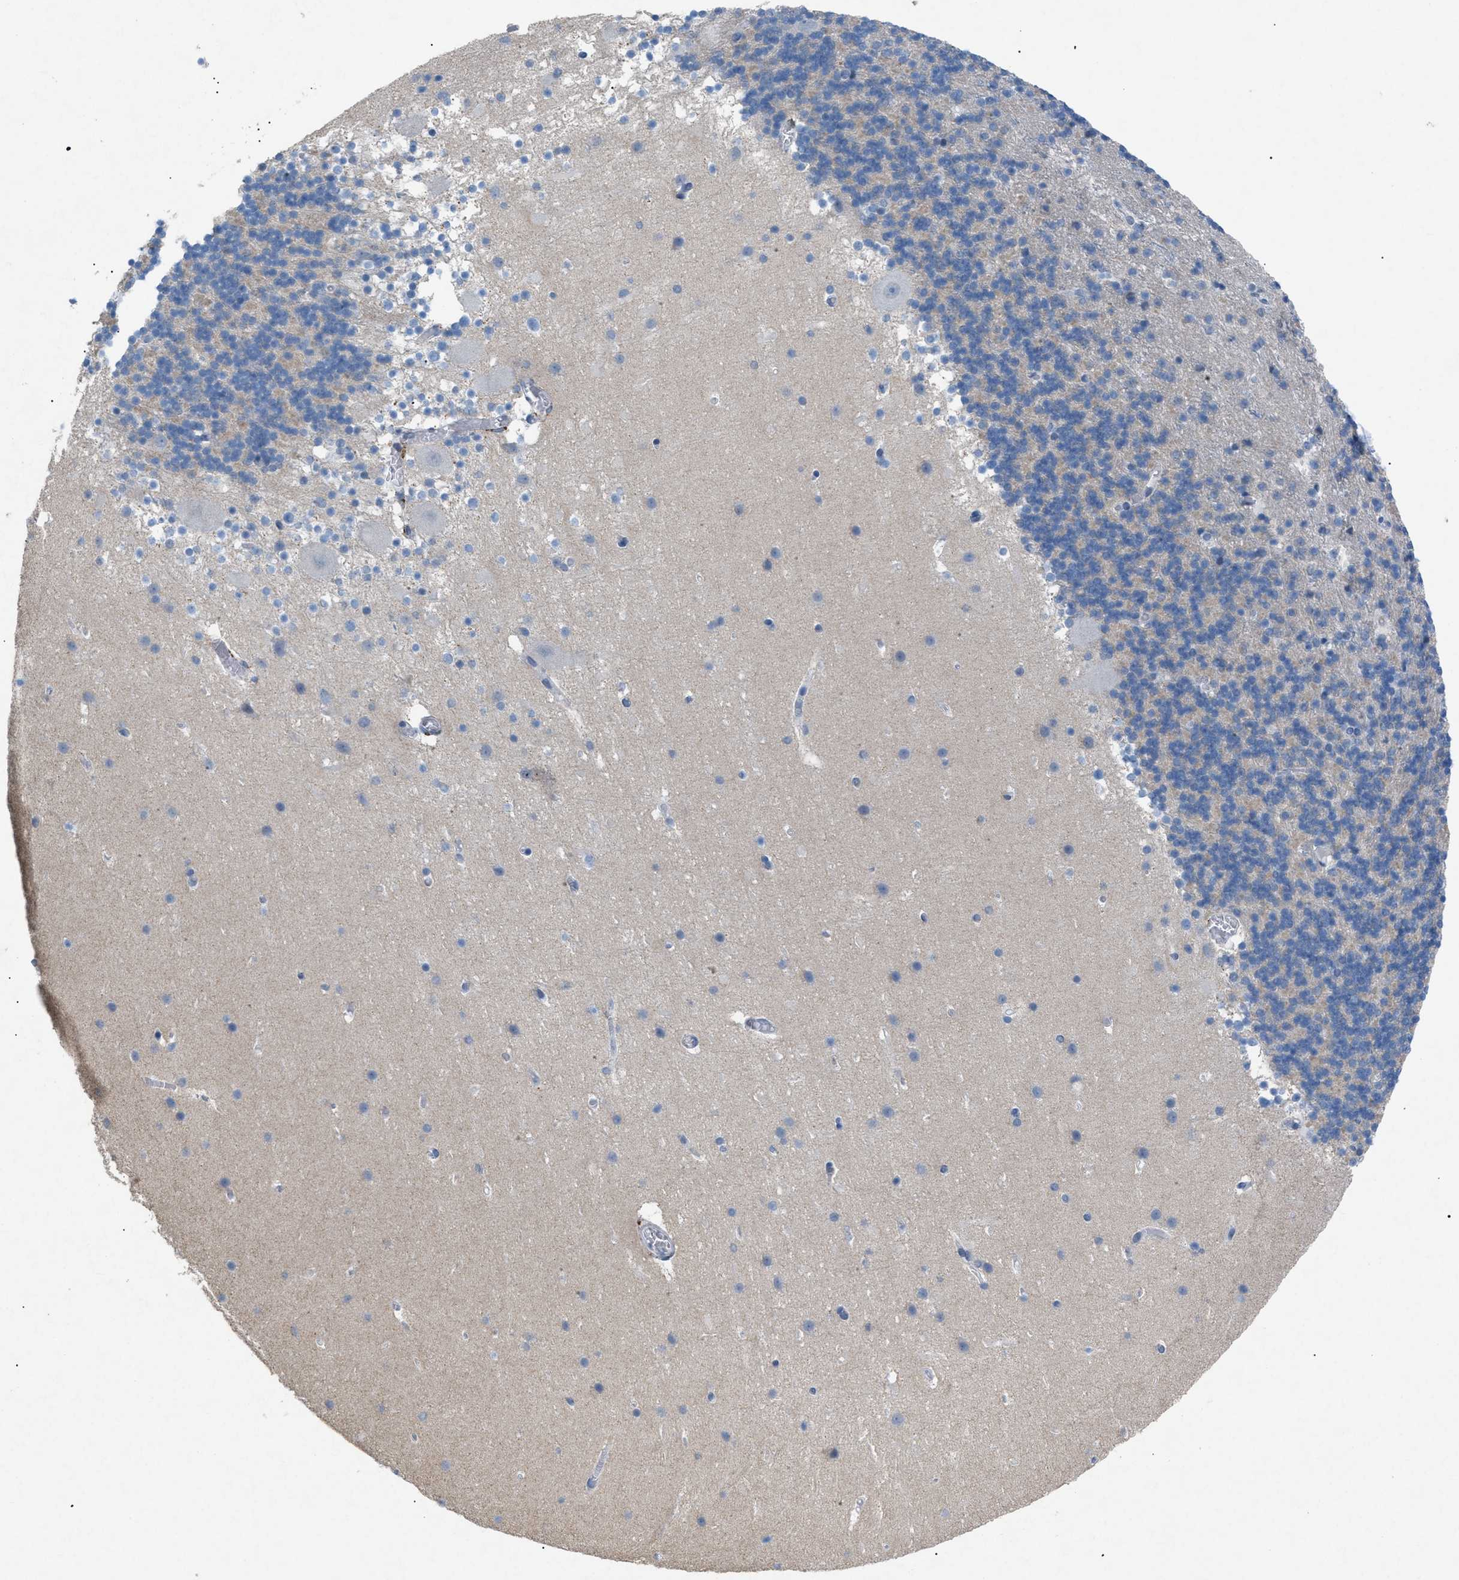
{"staining": {"intensity": "negative", "quantity": "none", "location": "none"}, "tissue": "cerebellum", "cell_type": "Cells in granular layer", "image_type": "normal", "snomed": [{"axis": "morphology", "description": "Normal tissue, NOS"}, {"axis": "topography", "description": "Cerebellum"}], "caption": "DAB (3,3'-diaminobenzidine) immunohistochemical staining of normal cerebellum displays no significant expression in cells in granular layer.", "gene": "TASOR", "patient": {"sex": "male", "age": 45}}